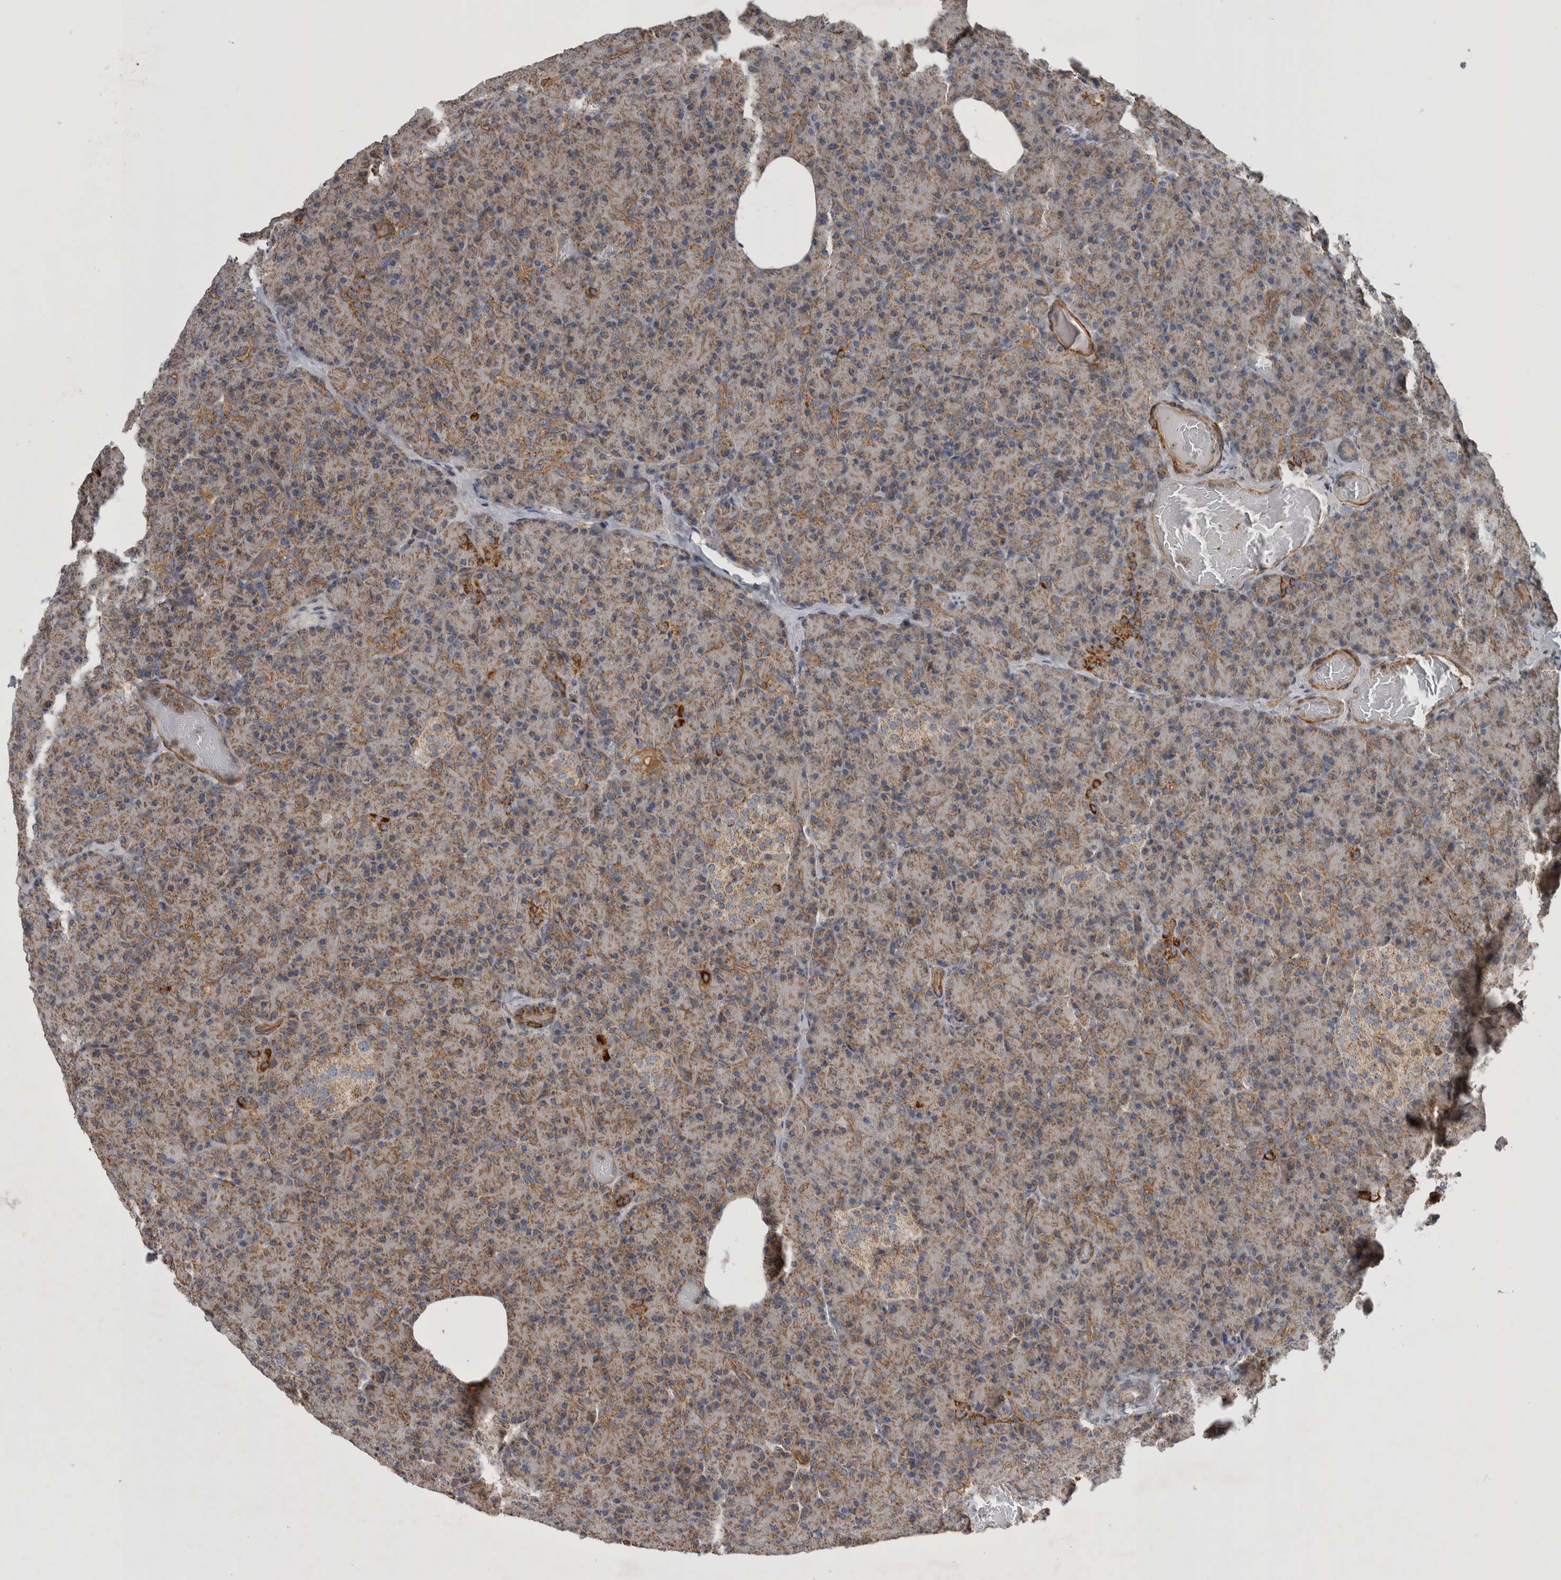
{"staining": {"intensity": "moderate", "quantity": "25%-75%", "location": "cytoplasmic/membranous"}, "tissue": "pancreas", "cell_type": "Exocrine glandular cells", "image_type": "normal", "snomed": [{"axis": "morphology", "description": "Normal tissue, NOS"}, {"axis": "topography", "description": "Pancreas"}], "caption": "Immunohistochemistry micrograph of normal human pancreas stained for a protein (brown), which reveals medium levels of moderate cytoplasmic/membranous staining in approximately 25%-75% of exocrine glandular cells.", "gene": "SFXN2", "patient": {"sex": "female", "age": 43}}